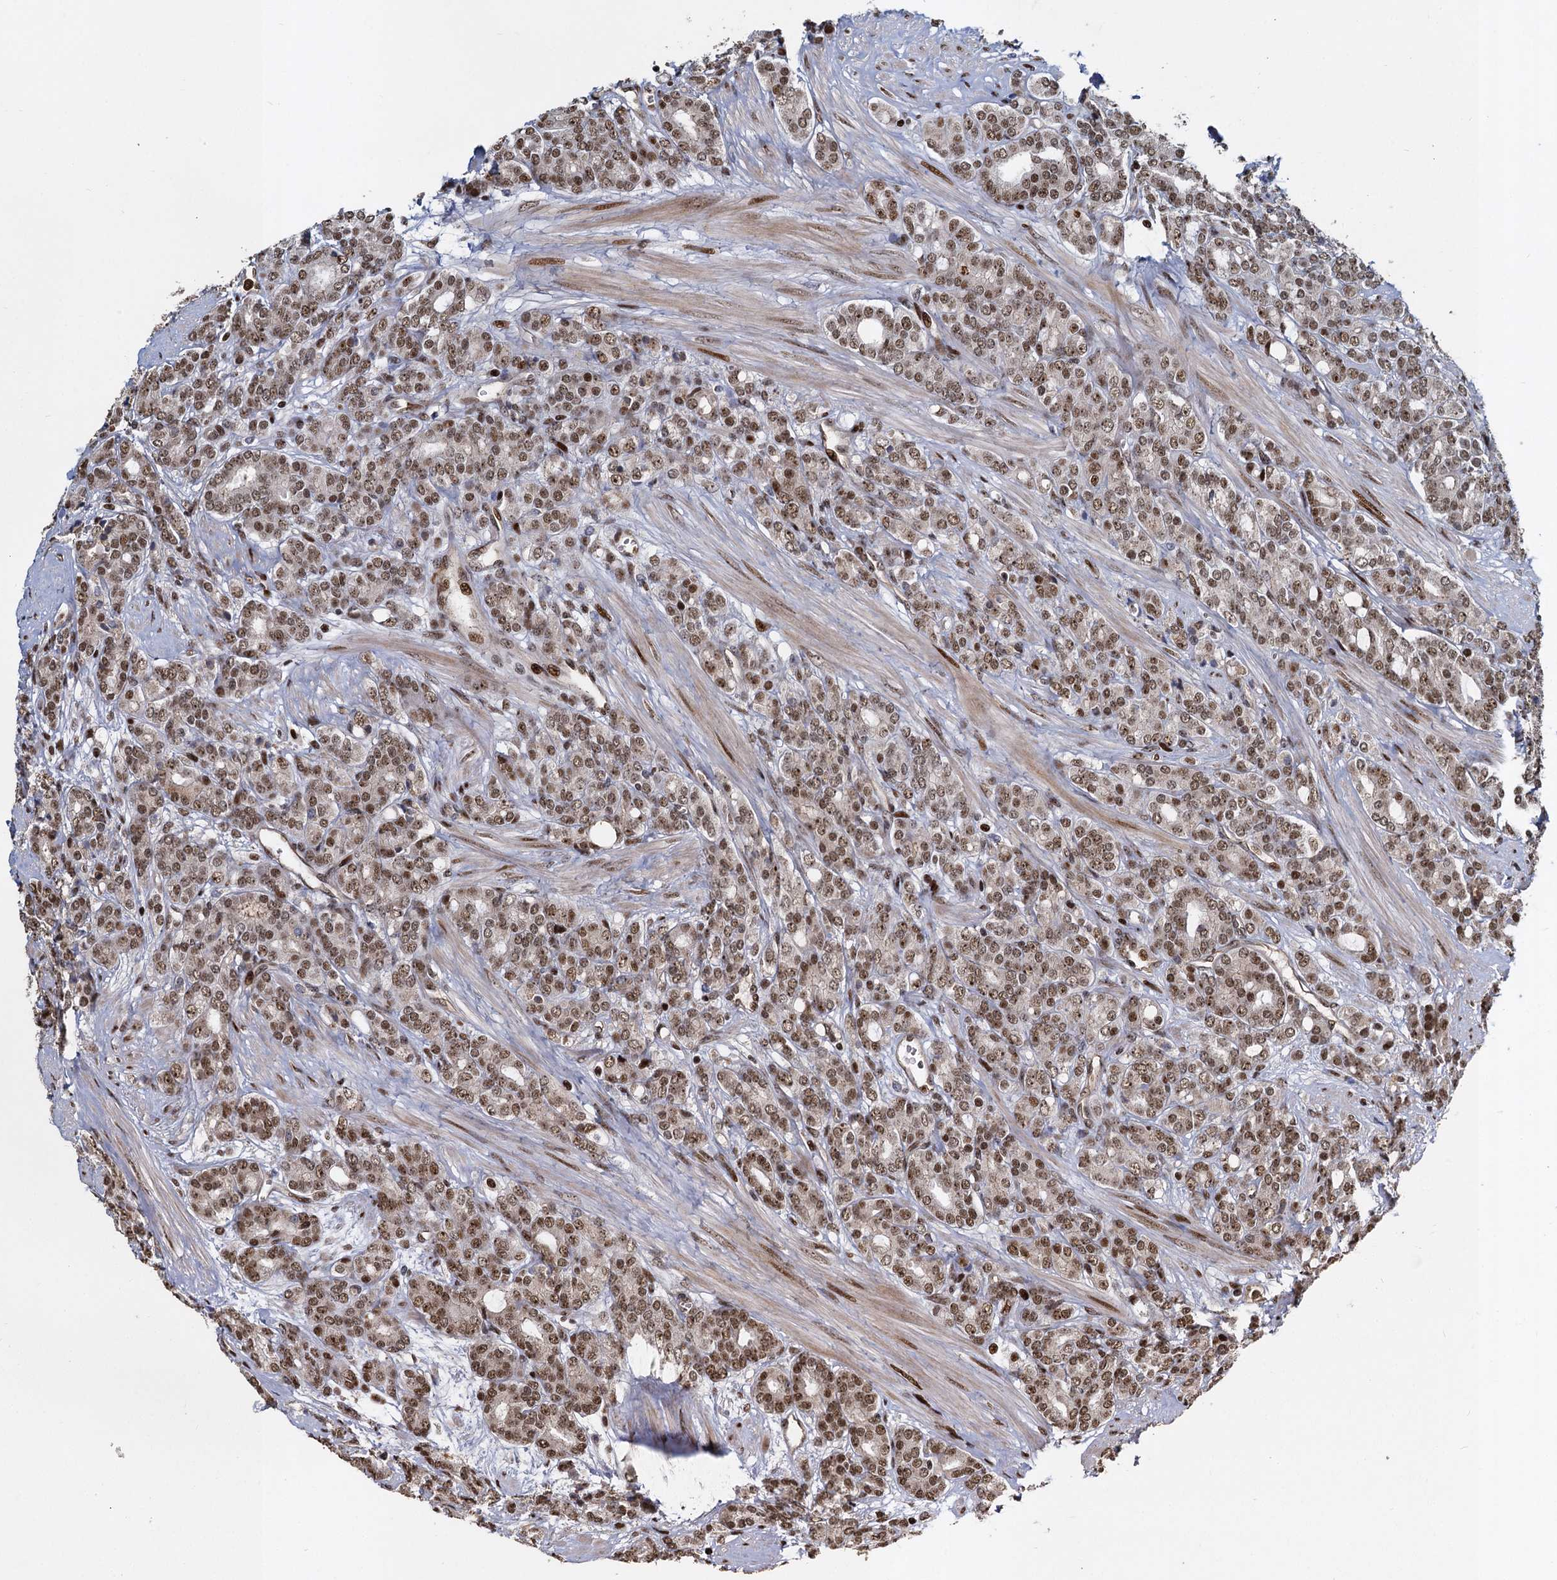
{"staining": {"intensity": "moderate", "quantity": ">75%", "location": "nuclear"}, "tissue": "prostate cancer", "cell_type": "Tumor cells", "image_type": "cancer", "snomed": [{"axis": "morphology", "description": "Adenocarcinoma, High grade"}, {"axis": "topography", "description": "Prostate"}], "caption": "A brown stain shows moderate nuclear expression of a protein in human prostate adenocarcinoma (high-grade) tumor cells.", "gene": "ANKRD49", "patient": {"sex": "male", "age": 62}}